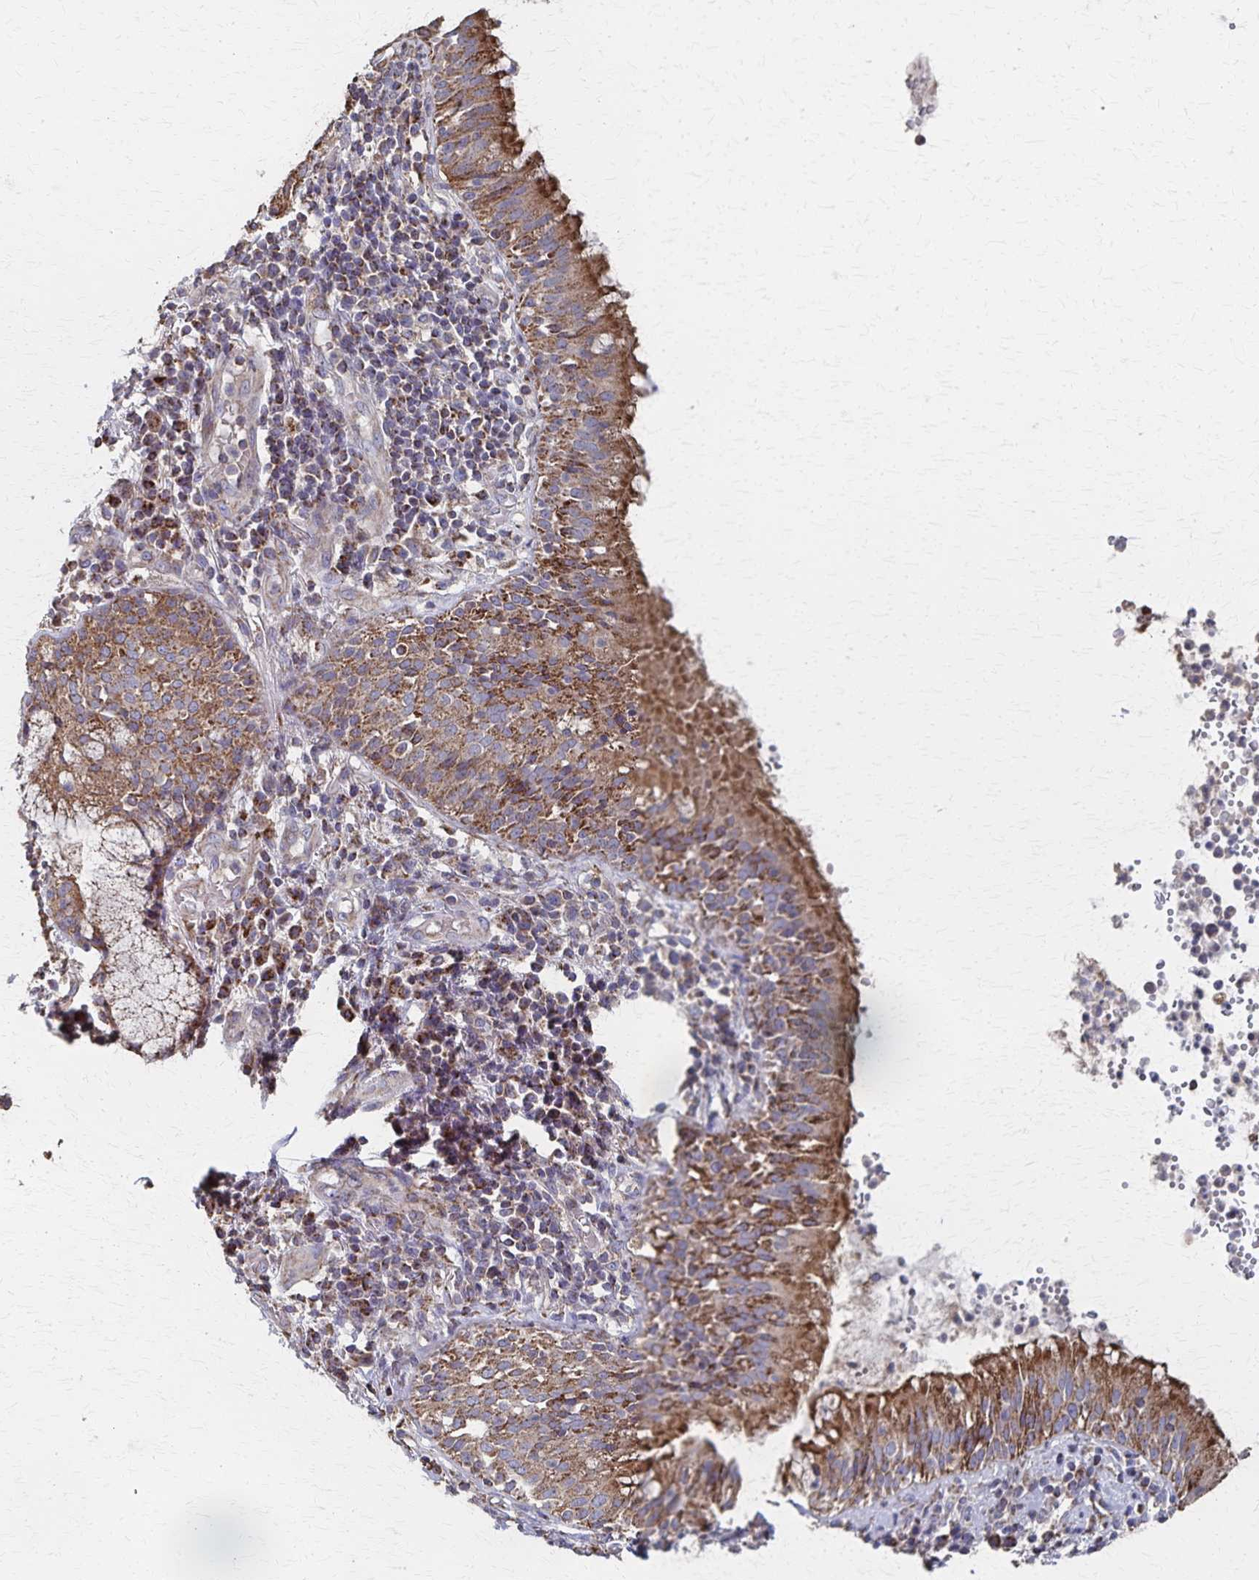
{"staining": {"intensity": "moderate", "quantity": ">75%", "location": "cytoplasmic/membranous"}, "tissue": "bronchus", "cell_type": "Respiratory epithelial cells", "image_type": "normal", "snomed": [{"axis": "morphology", "description": "Normal tissue, NOS"}, {"axis": "topography", "description": "Cartilage tissue"}, {"axis": "topography", "description": "Bronchus"}], "caption": "A histopathology image of human bronchus stained for a protein displays moderate cytoplasmic/membranous brown staining in respiratory epithelial cells. Nuclei are stained in blue.", "gene": "PGAP2", "patient": {"sex": "male", "age": 56}}